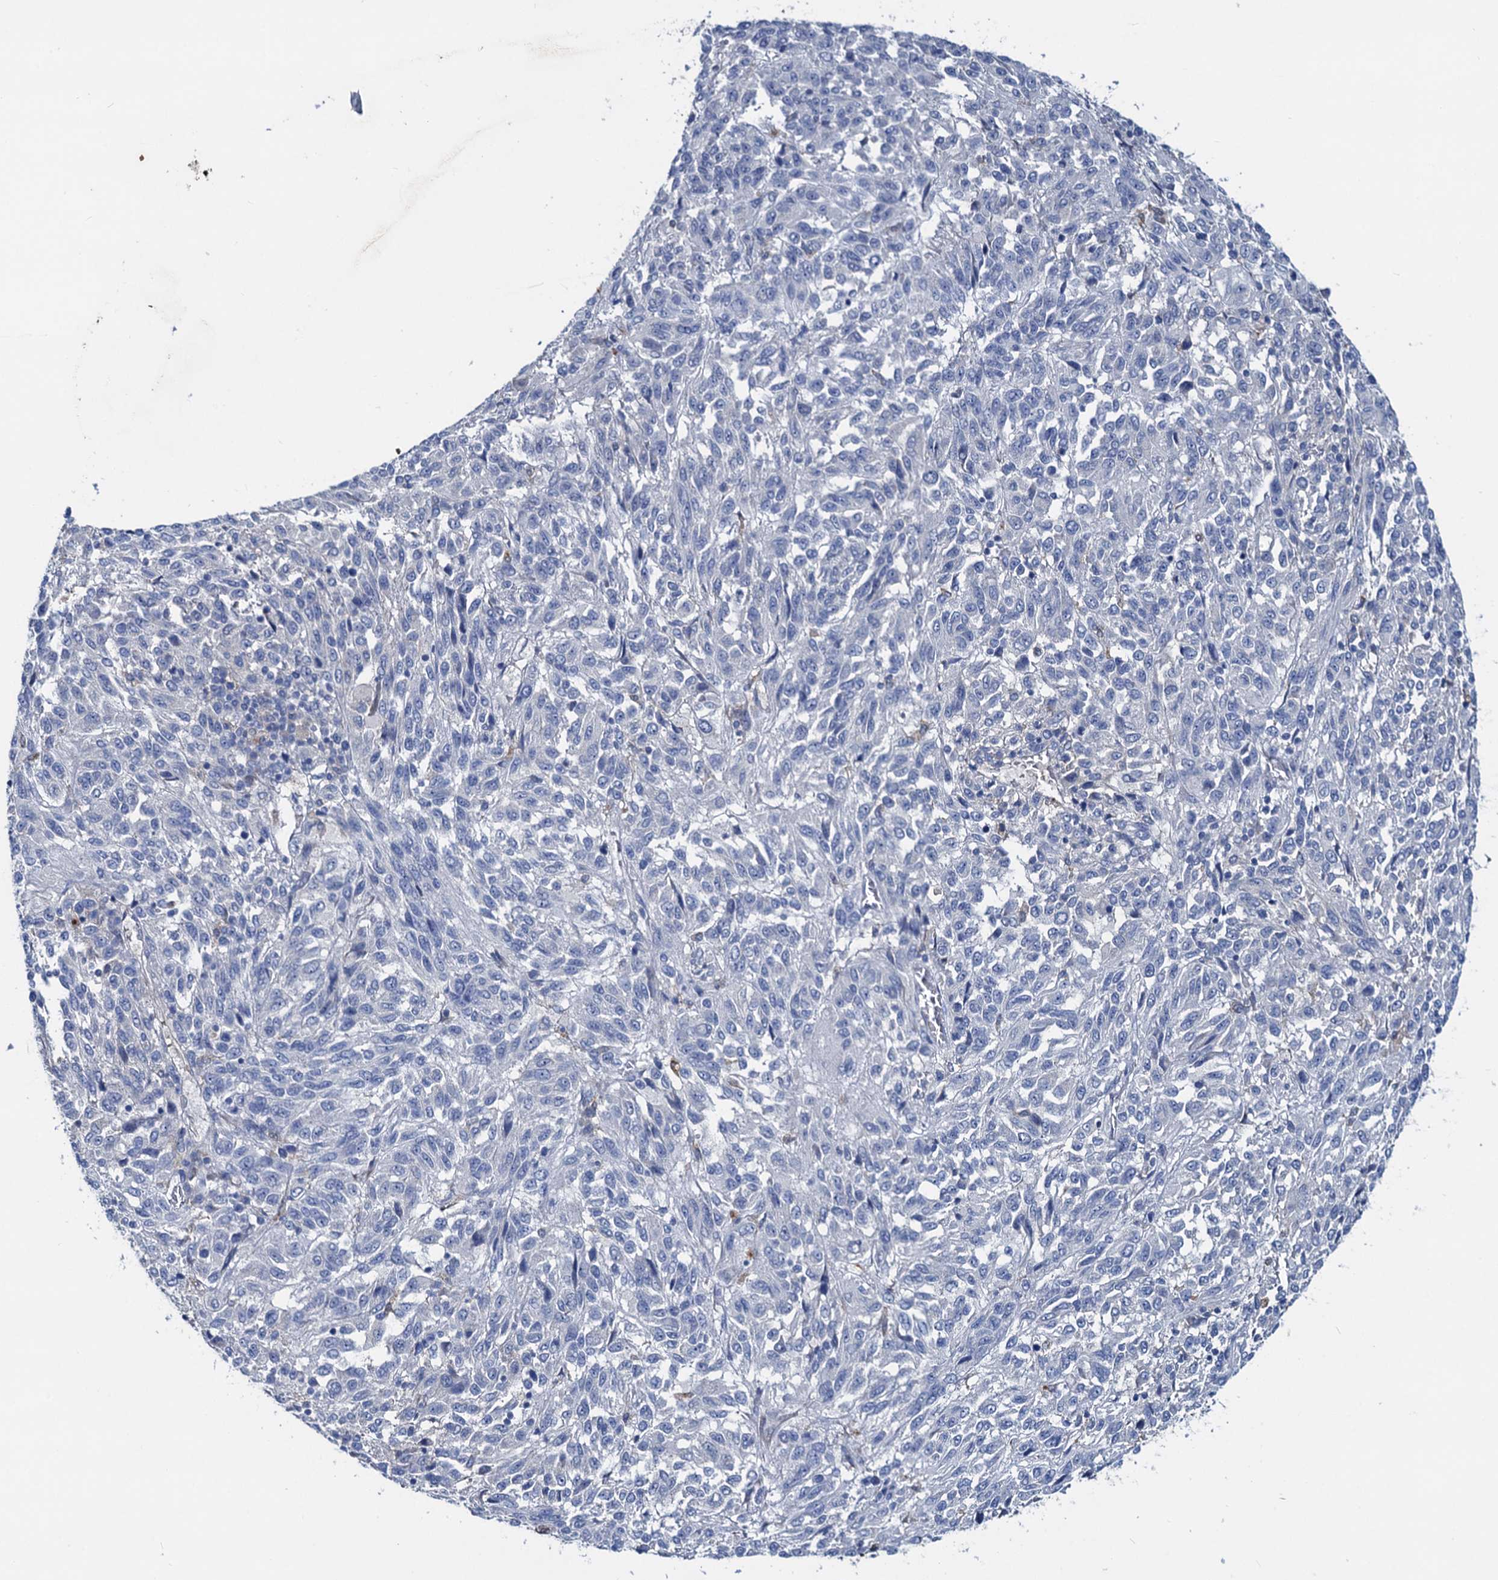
{"staining": {"intensity": "negative", "quantity": "none", "location": "none"}, "tissue": "melanoma", "cell_type": "Tumor cells", "image_type": "cancer", "snomed": [{"axis": "morphology", "description": "Malignant melanoma, Metastatic site"}, {"axis": "topography", "description": "Lung"}], "caption": "Melanoma stained for a protein using immunohistochemistry (IHC) demonstrates no staining tumor cells.", "gene": "RTKN2", "patient": {"sex": "male", "age": 64}}